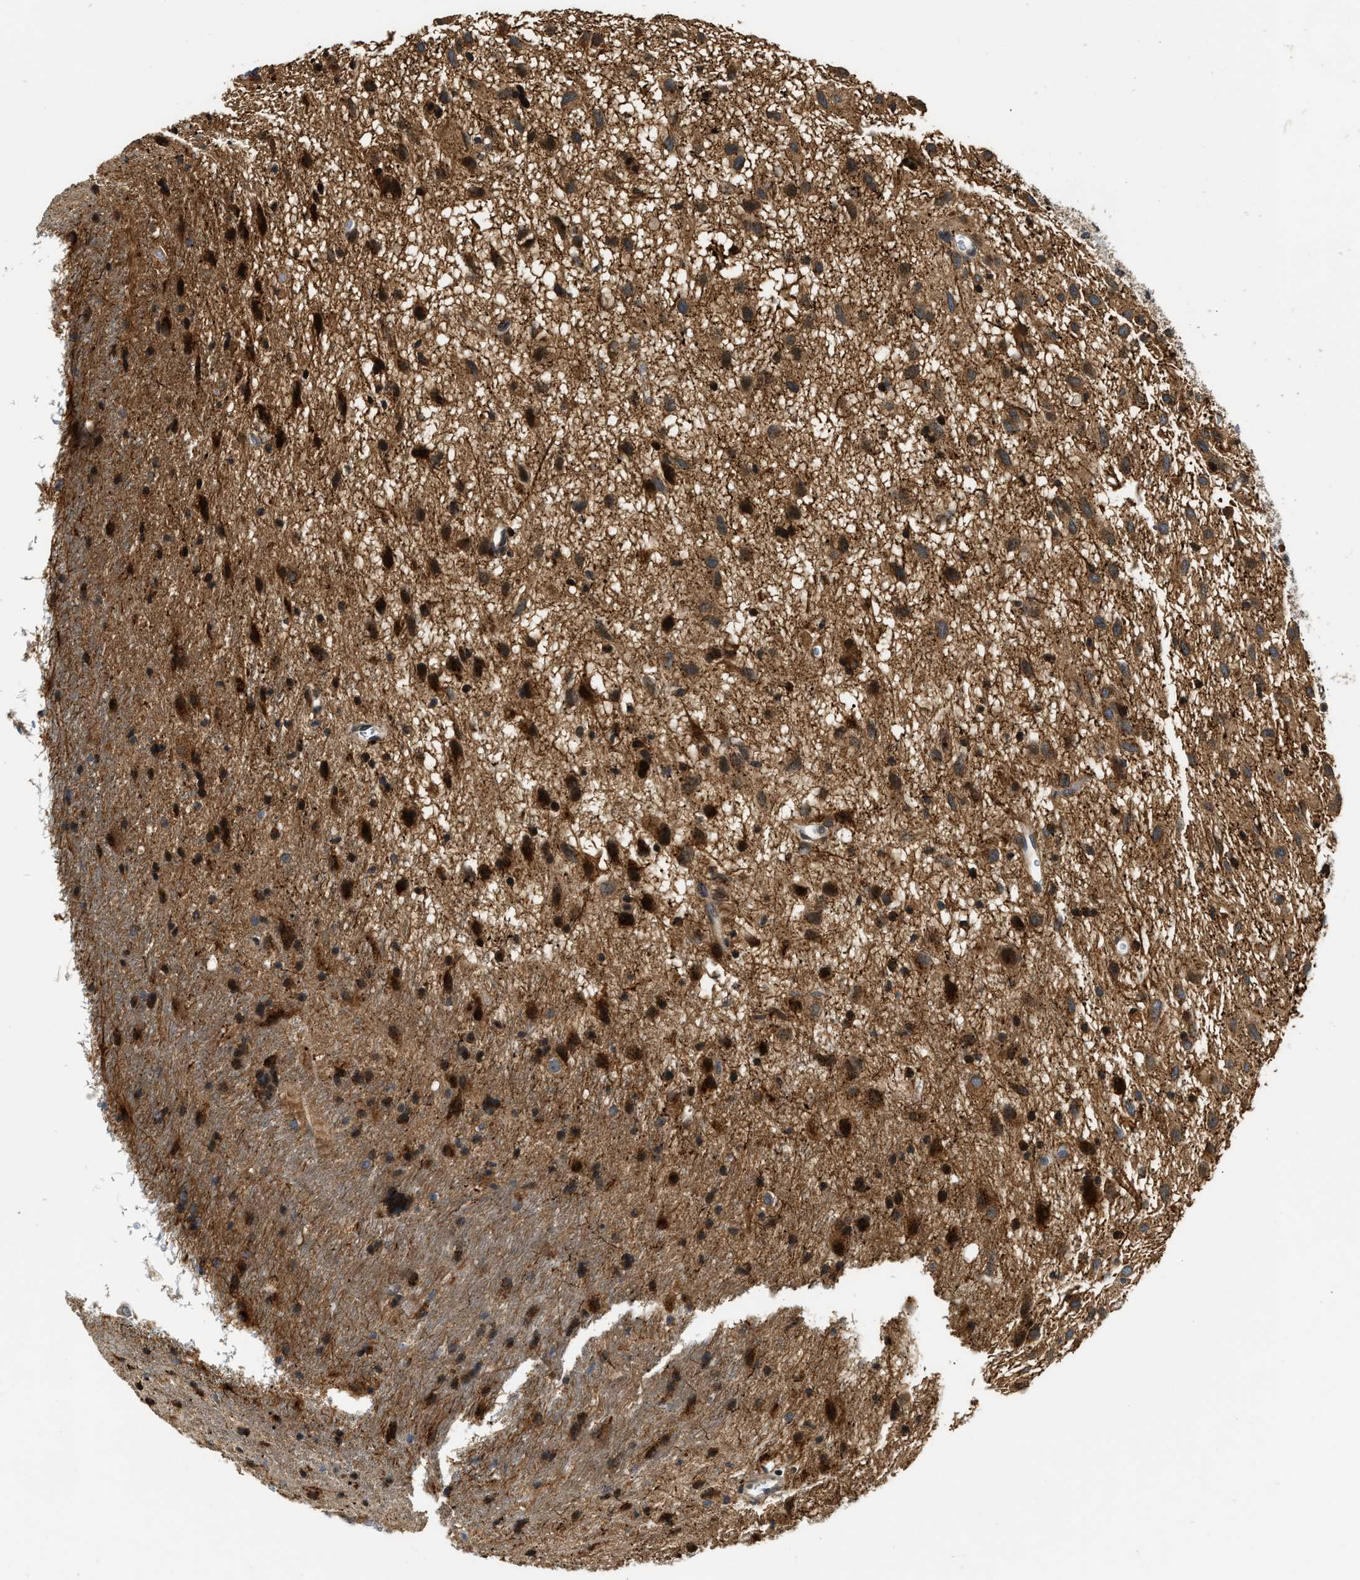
{"staining": {"intensity": "strong", "quantity": ">75%", "location": "cytoplasmic/membranous"}, "tissue": "glioma", "cell_type": "Tumor cells", "image_type": "cancer", "snomed": [{"axis": "morphology", "description": "Glioma, malignant, Low grade"}, {"axis": "topography", "description": "Brain"}], "caption": "Immunohistochemical staining of malignant glioma (low-grade) demonstrates high levels of strong cytoplasmic/membranous positivity in about >75% of tumor cells. (DAB IHC, brown staining for protein, blue staining for nuclei).", "gene": "EXTL2", "patient": {"sex": "male", "age": 77}}